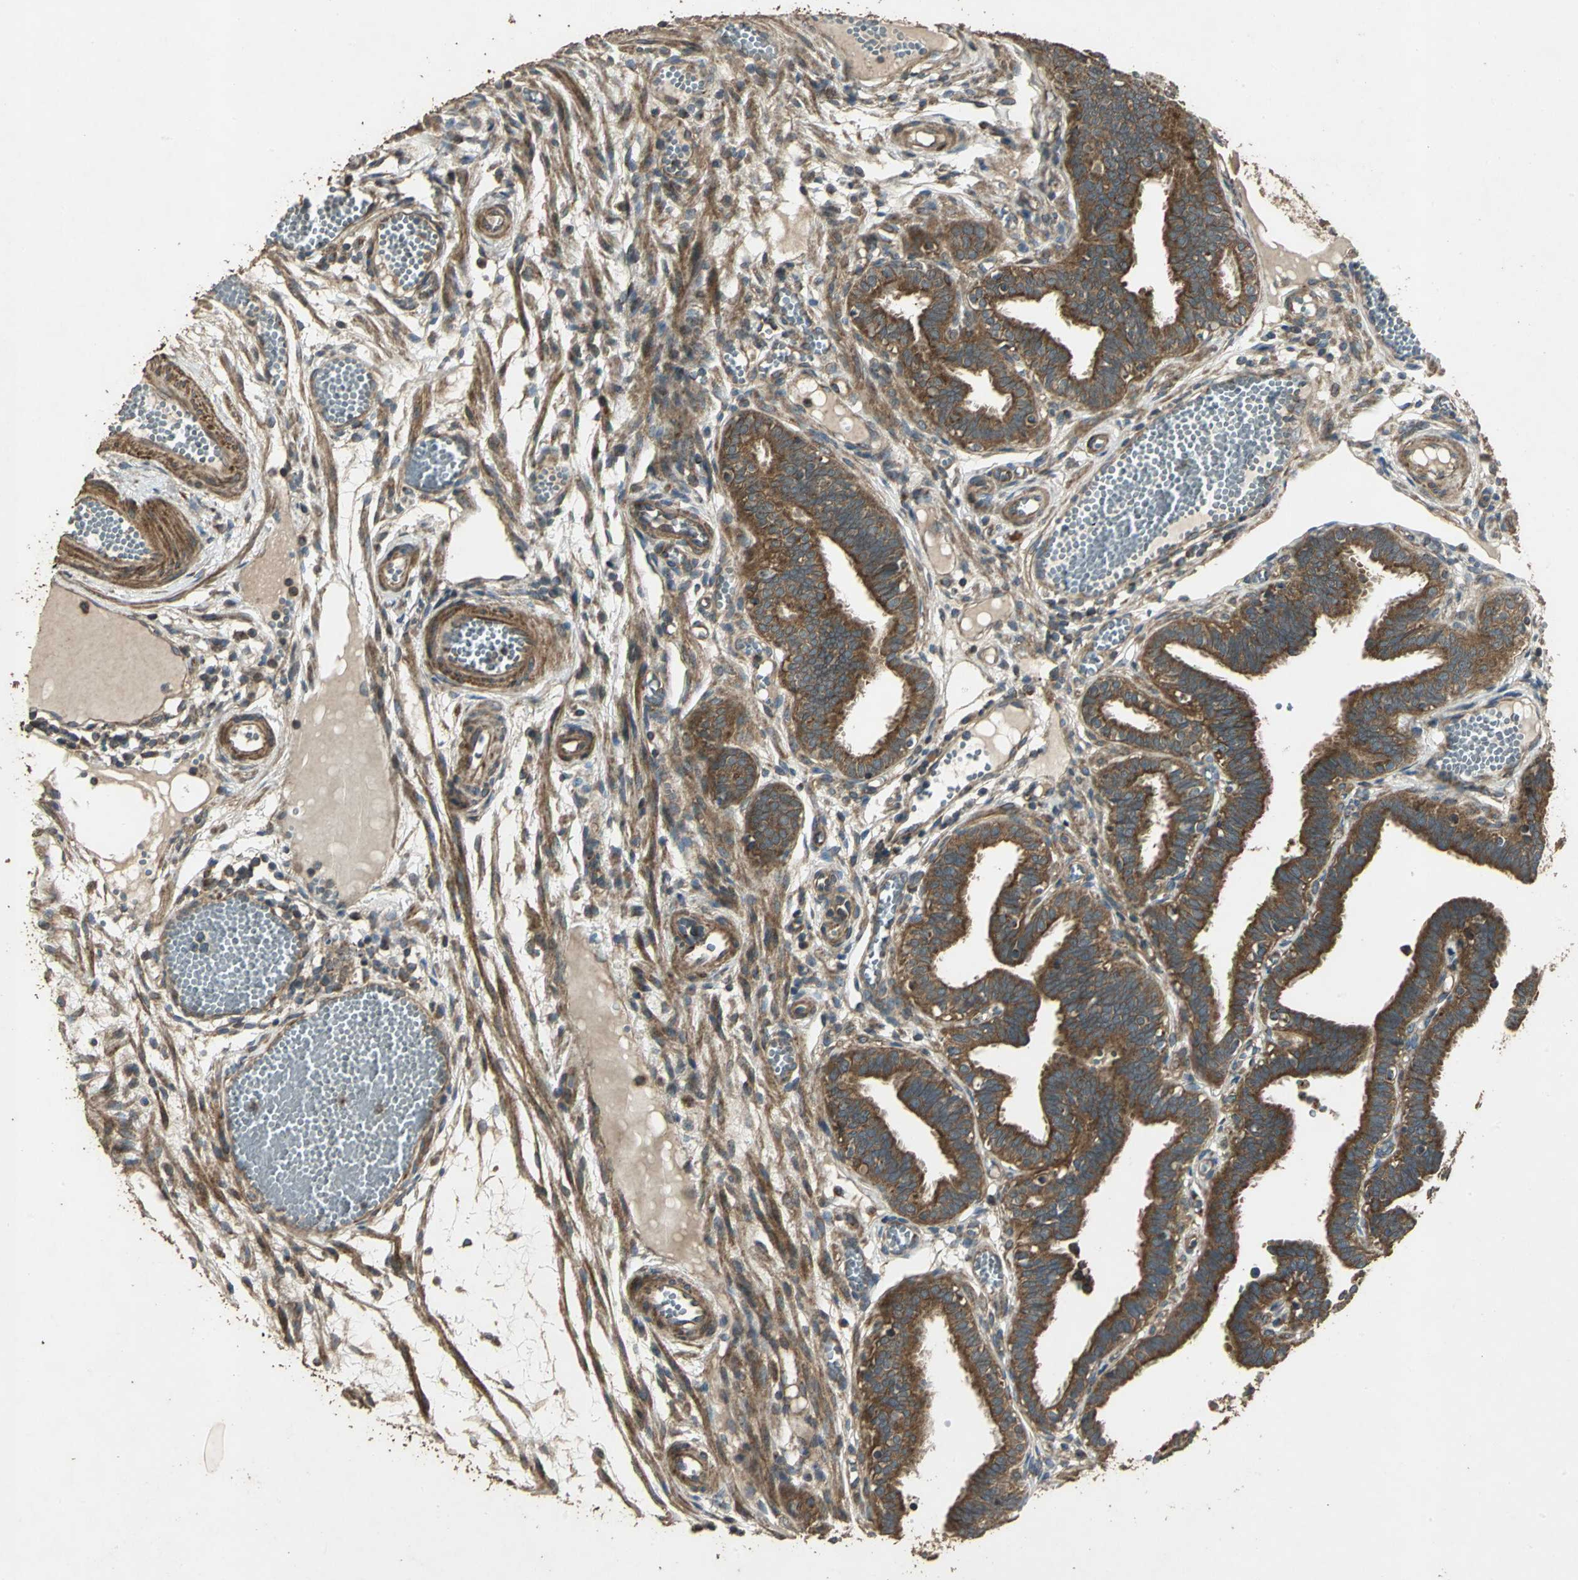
{"staining": {"intensity": "strong", "quantity": ">75%", "location": "cytoplasmic/membranous"}, "tissue": "fallopian tube", "cell_type": "Glandular cells", "image_type": "normal", "snomed": [{"axis": "morphology", "description": "Normal tissue, NOS"}, {"axis": "topography", "description": "Fallopian tube"}], "caption": "Glandular cells demonstrate high levels of strong cytoplasmic/membranous expression in approximately >75% of cells in unremarkable human fallopian tube.", "gene": "KANK1", "patient": {"sex": "female", "age": 29}}